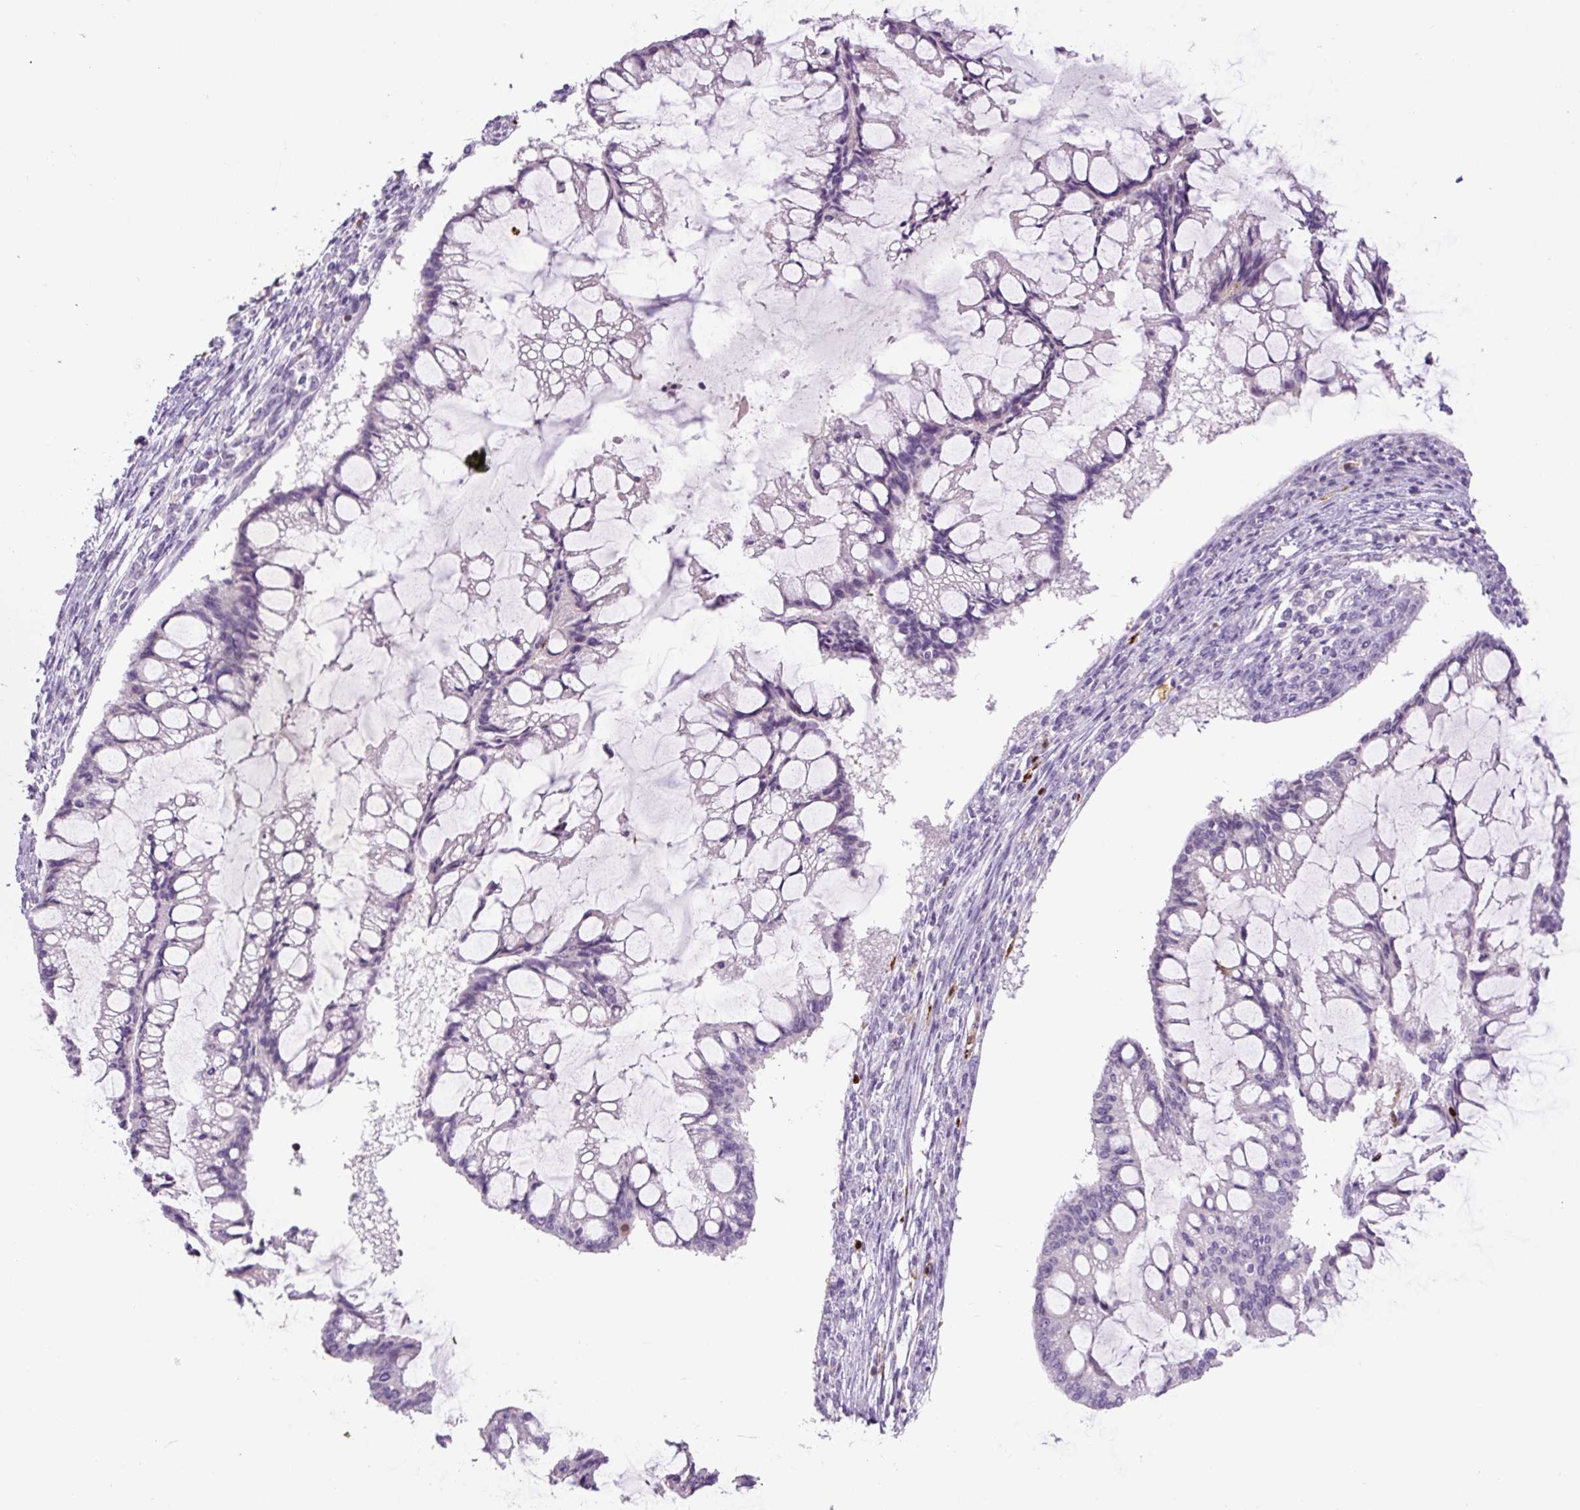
{"staining": {"intensity": "negative", "quantity": "none", "location": "none"}, "tissue": "ovarian cancer", "cell_type": "Tumor cells", "image_type": "cancer", "snomed": [{"axis": "morphology", "description": "Cystadenocarcinoma, mucinous, NOS"}, {"axis": "topography", "description": "Ovary"}], "caption": "Tumor cells show no significant protein staining in ovarian cancer (mucinous cystadenocarcinoma).", "gene": "S100A4", "patient": {"sex": "female", "age": 73}}